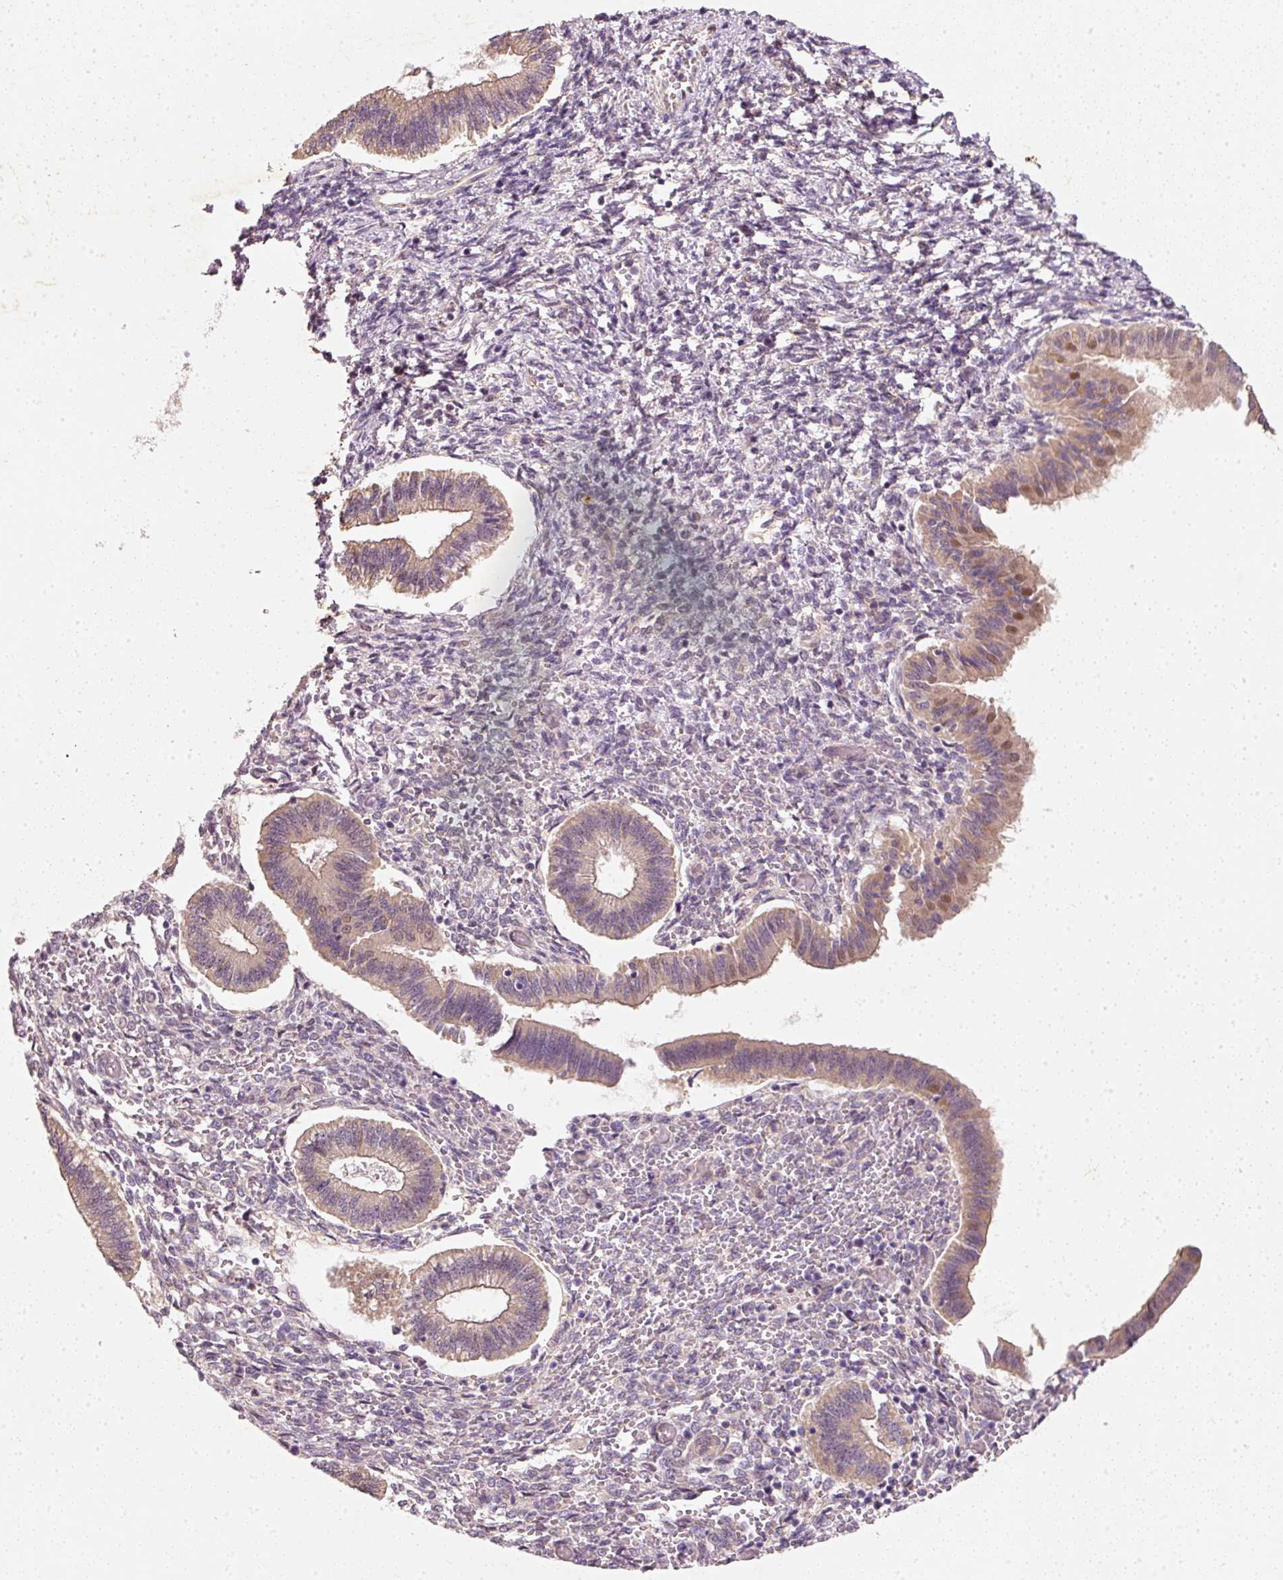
{"staining": {"intensity": "negative", "quantity": "none", "location": "none"}, "tissue": "endometrium", "cell_type": "Cells in endometrial stroma", "image_type": "normal", "snomed": [{"axis": "morphology", "description": "Normal tissue, NOS"}, {"axis": "topography", "description": "Endometrium"}], "caption": "Immunohistochemistry (IHC) micrograph of unremarkable endometrium: endometrium stained with DAB (3,3'-diaminobenzidine) demonstrates no significant protein expression in cells in endometrial stroma.", "gene": "RGL2", "patient": {"sex": "female", "age": 25}}